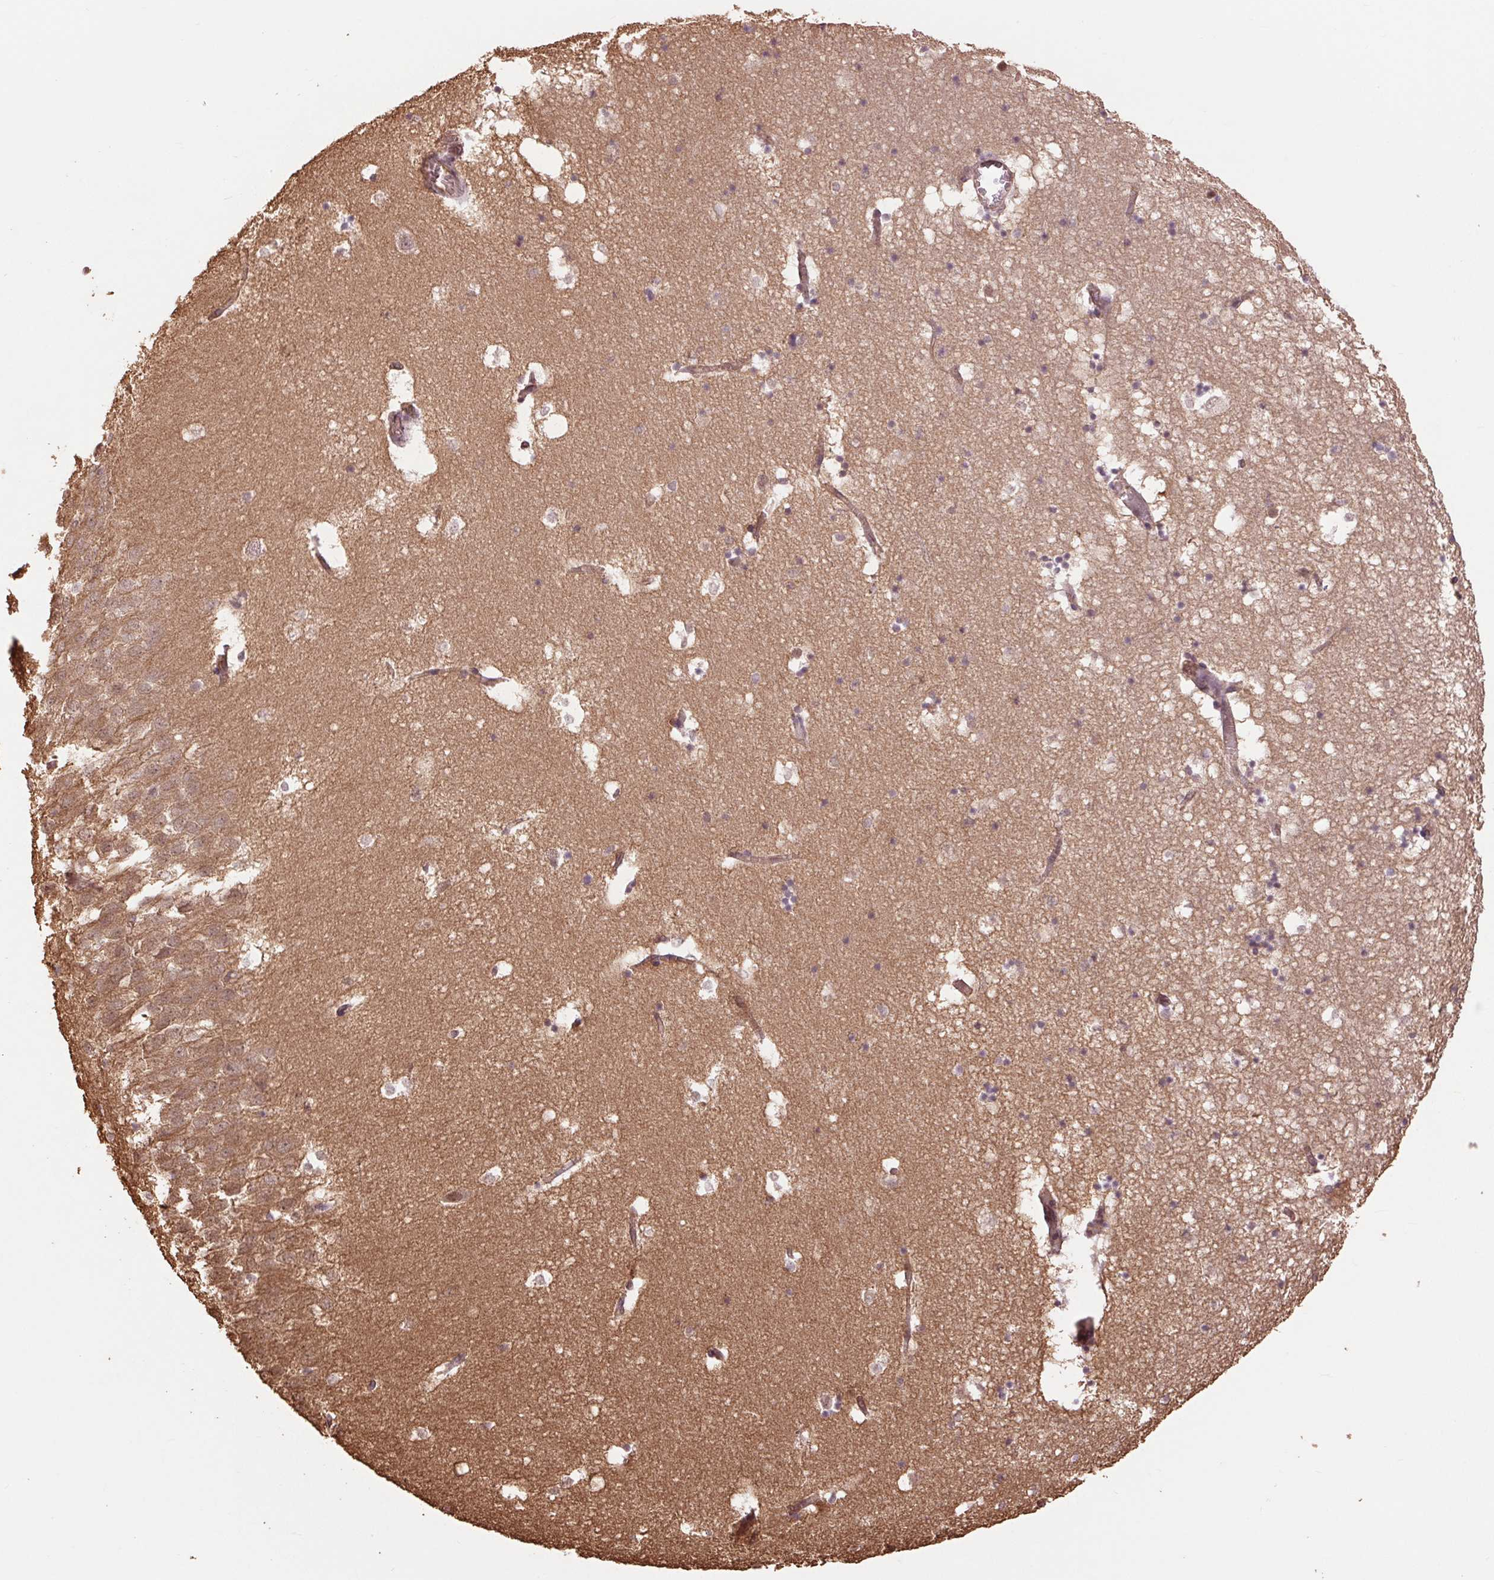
{"staining": {"intensity": "negative", "quantity": "none", "location": "none"}, "tissue": "hippocampus", "cell_type": "Glial cells", "image_type": "normal", "snomed": [{"axis": "morphology", "description": "Normal tissue, NOS"}, {"axis": "topography", "description": "Hippocampus"}], "caption": "High magnification brightfield microscopy of unremarkable hippocampus stained with DAB (3,3'-diaminobenzidine) (brown) and counterstained with hematoxylin (blue): glial cells show no significant staining.", "gene": "PALM", "patient": {"sex": "male", "age": 58}}